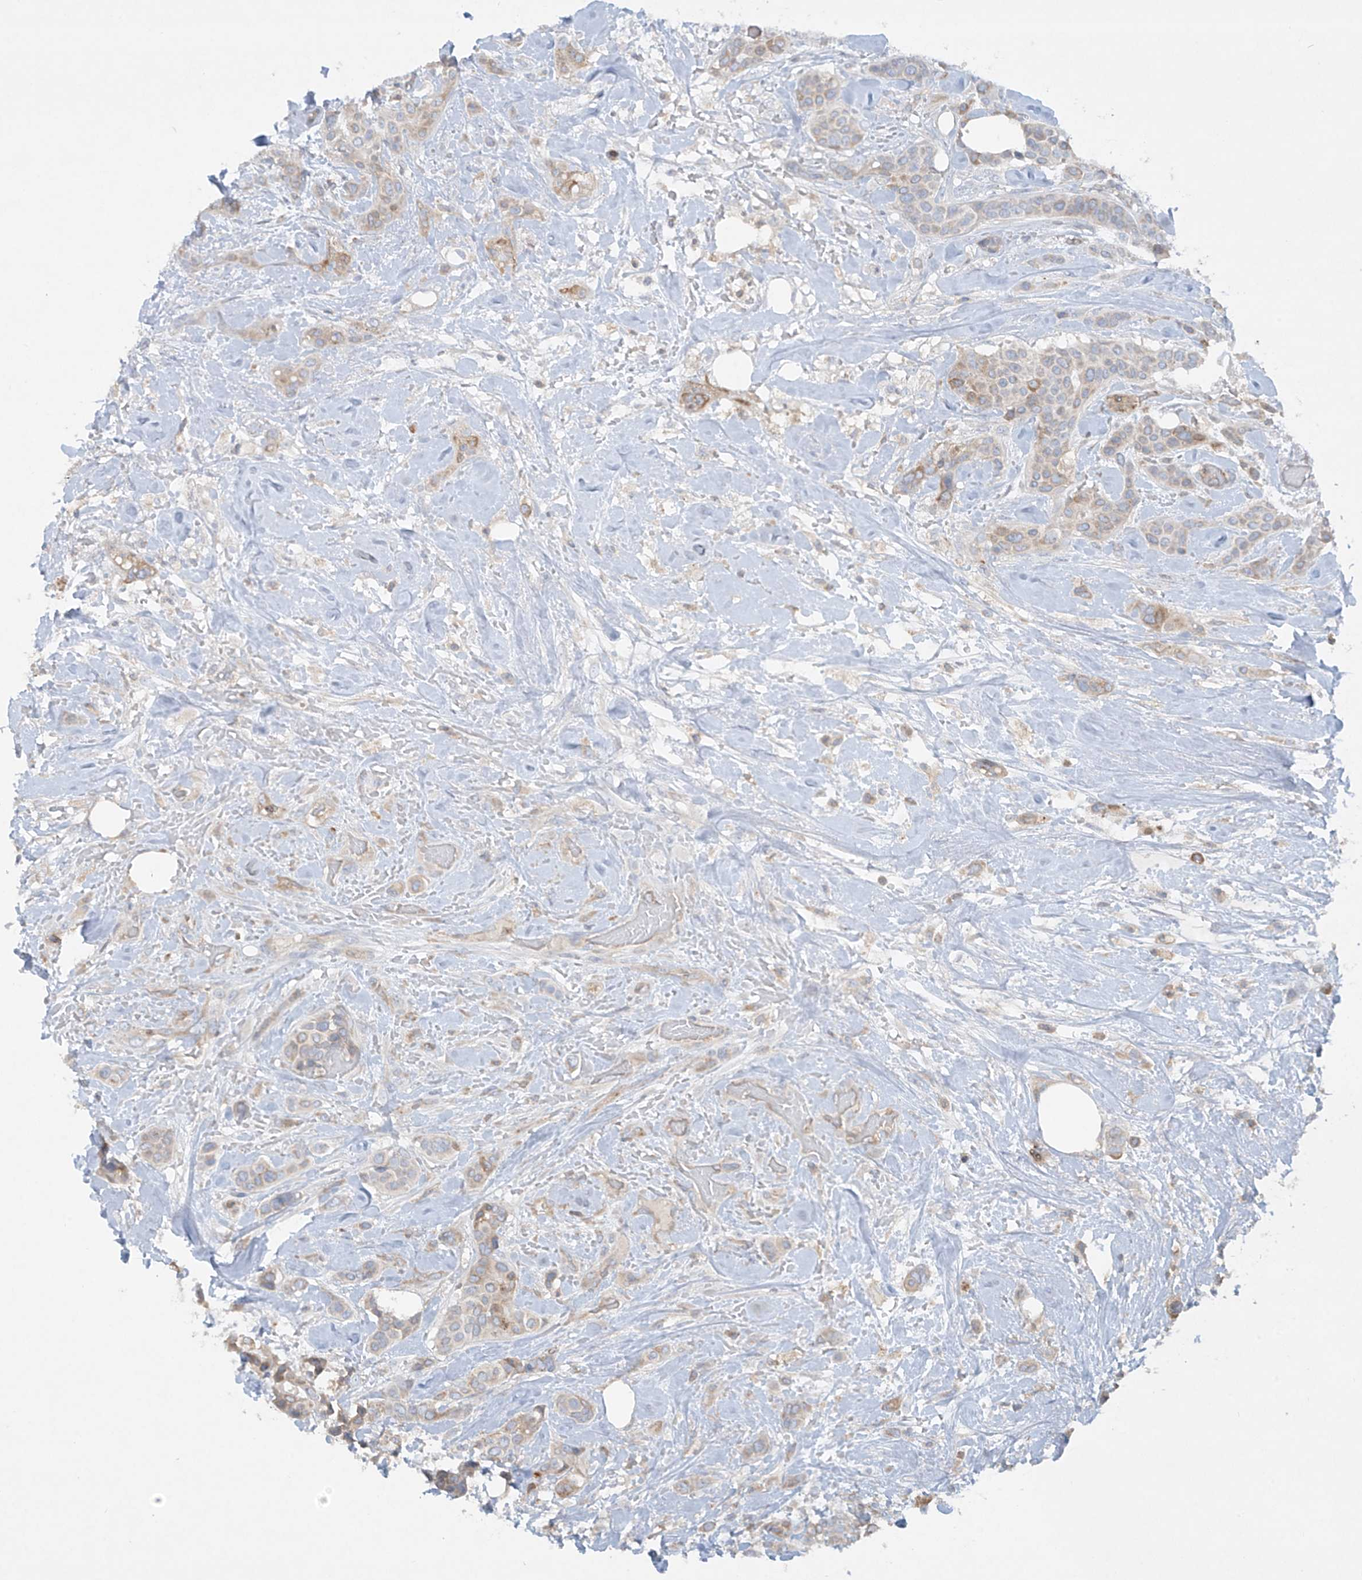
{"staining": {"intensity": "moderate", "quantity": "<25%", "location": "cytoplasmic/membranous"}, "tissue": "breast cancer", "cell_type": "Tumor cells", "image_type": "cancer", "snomed": [{"axis": "morphology", "description": "Lobular carcinoma"}, {"axis": "topography", "description": "Breast"}], "caption": "Immunohistochemical staining of lobular carcinoma (breast) displays low levels of moderate cytoplasmic/membranous positivity in about <25% of tumor cells.", "gene": "HLA-E", "patient": {"sex": "female", "age": 51}}